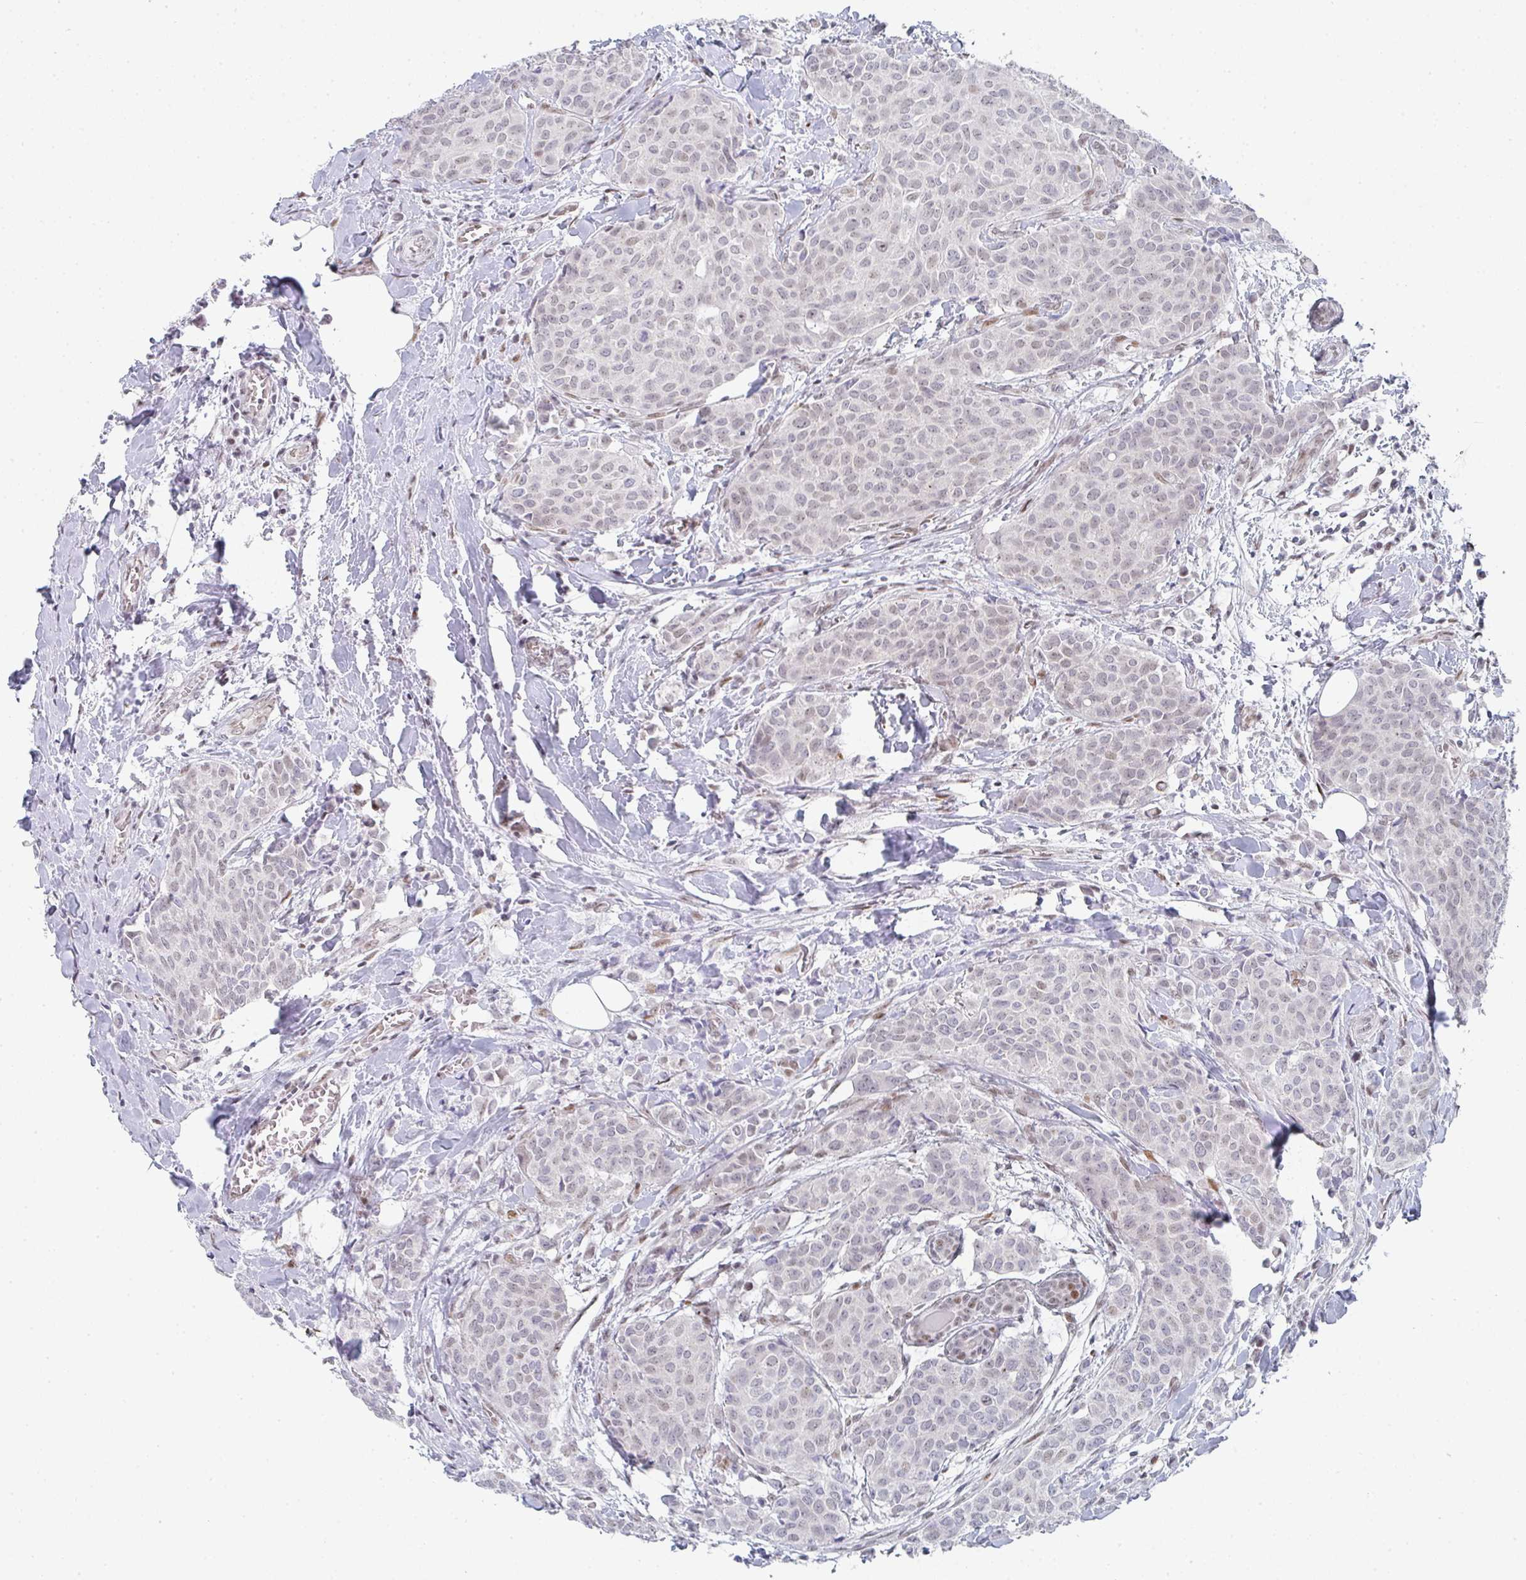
{"staining": {"intensity": "weak", "quantity": "<25%", "location": "nuclear"}, "tissue": "breast cancer", "cell_type": "Tumor cells", "image_type": "cancer", "snomed": [{"axis": "morphology", "description": "Duct carcinoma"}, {"axis": "topography", "description": "Breast"}], "caption": "Tumor cells are negative for brown protein staining in breast cancer.", "gene": "POU2AF2", "patient": {"sex": "female", "age": 47}}